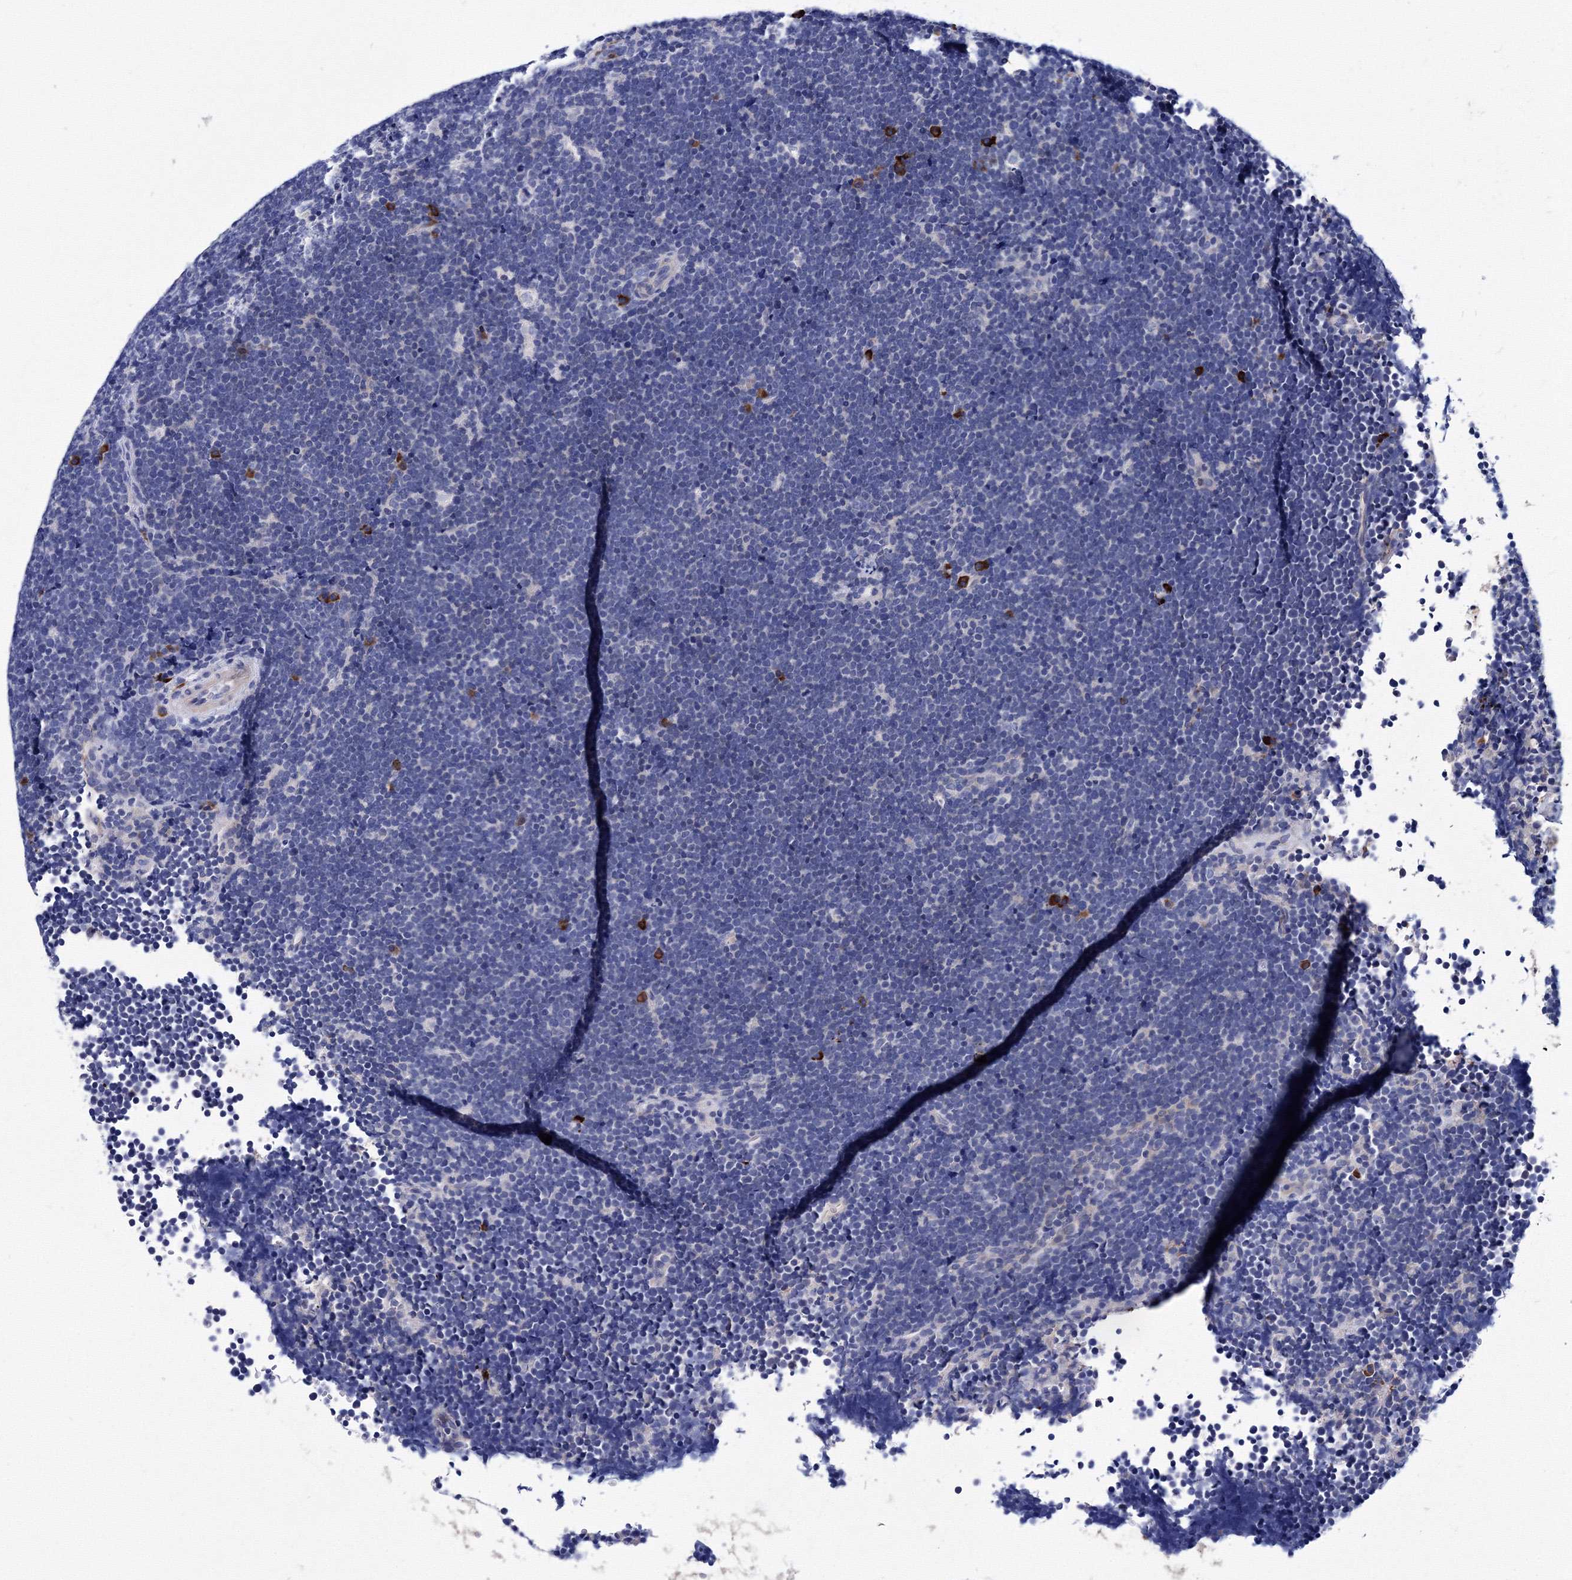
{"staining": {"intensity": "negative", "quantity": "none", "location": "none"}, "tissue": "lymphoma", "cell_type": "Tumor cells", "image_type": "cancer", "snomed": [{"axis": "morphology", "description": "Malignant lymphoma, non-Hodgkin's type, High grade"}, {"axis": "topography", "description": "Lymph node"}], "caption": "Histopathology image shows no protein positivity in tumor cells of lymphoma tissue. (DAB (3,3'-diaminobenzidine) immunohistochemistry, high magnification).", "gene": "TRPM2", "patient": {"sex": "male", "age": 13}}